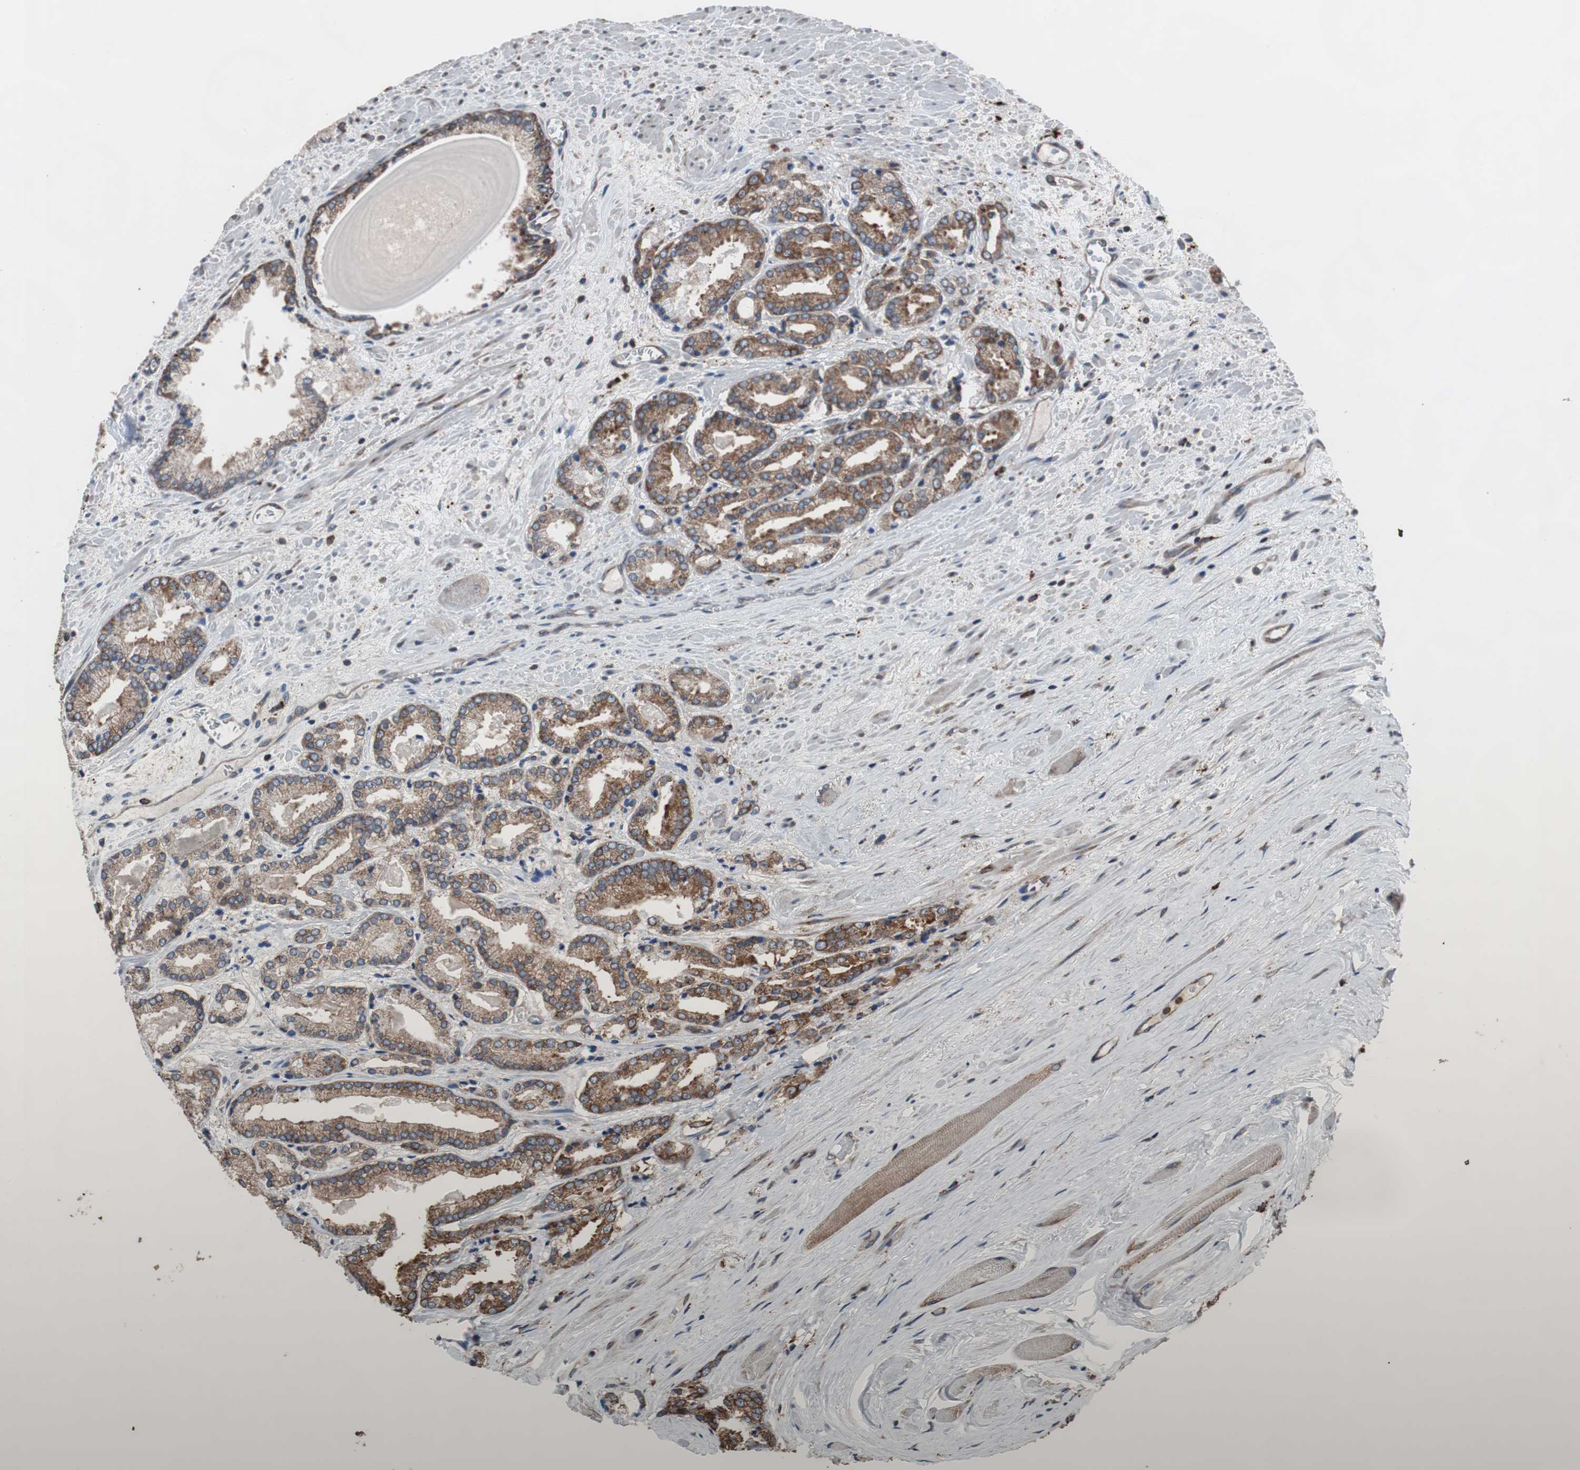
{"staining": {"intensity": "moderate", "quantity": ">75%", "location": "cytoplasmic/membranous"}, "tissue": "prostate cancer", "cell_type": "Tumor cells", "image_type": "cancer", "snomed": [{"axis": "morphology", "description": "Adenocarcinoma, Low grade"}, {"axis": "topography", "description": "Prostate"}], "caption": "Prostate cancer stained with a protein marker displays moderate staining in tumor cells.", "gene": "USP10", "patient": {"sex": "male", "age": 59}}